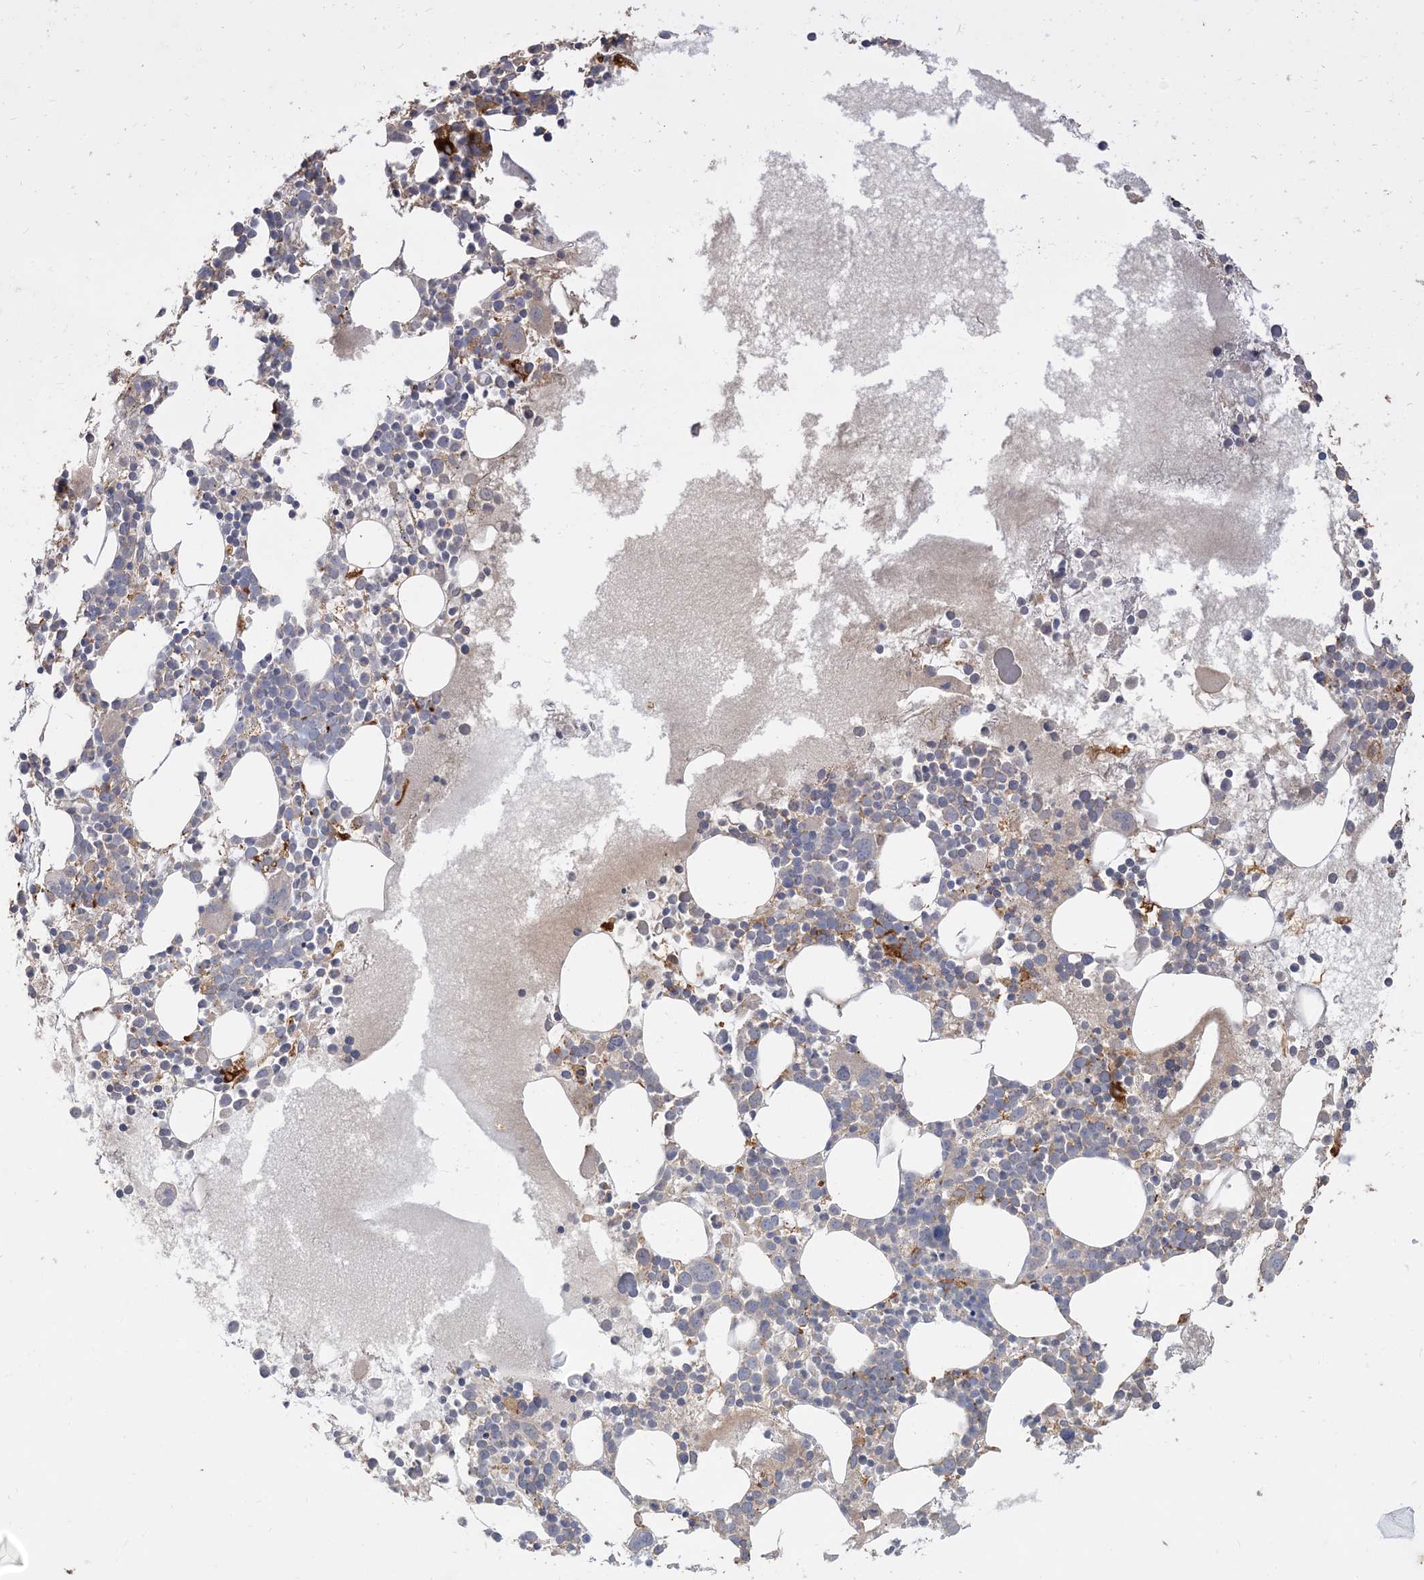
{"staining": {"intensity": "negative", "quantity": "none", "location": "none"}, "tissue": "bone marrow", "cell_type": "Hematopoietic cells", "image_type": "normal", "snomed": [{"axis": "morphology", "description": "Normal tissue, NOS"}, {"axis": "topography", "description": "Bone marrow"}], "caption": "Protein analysis of benign bone marrow exhibits no significant staining in hematopoietic cells.", "gene": "RNF175", "patient": {"sex": "female", "age": 62}}